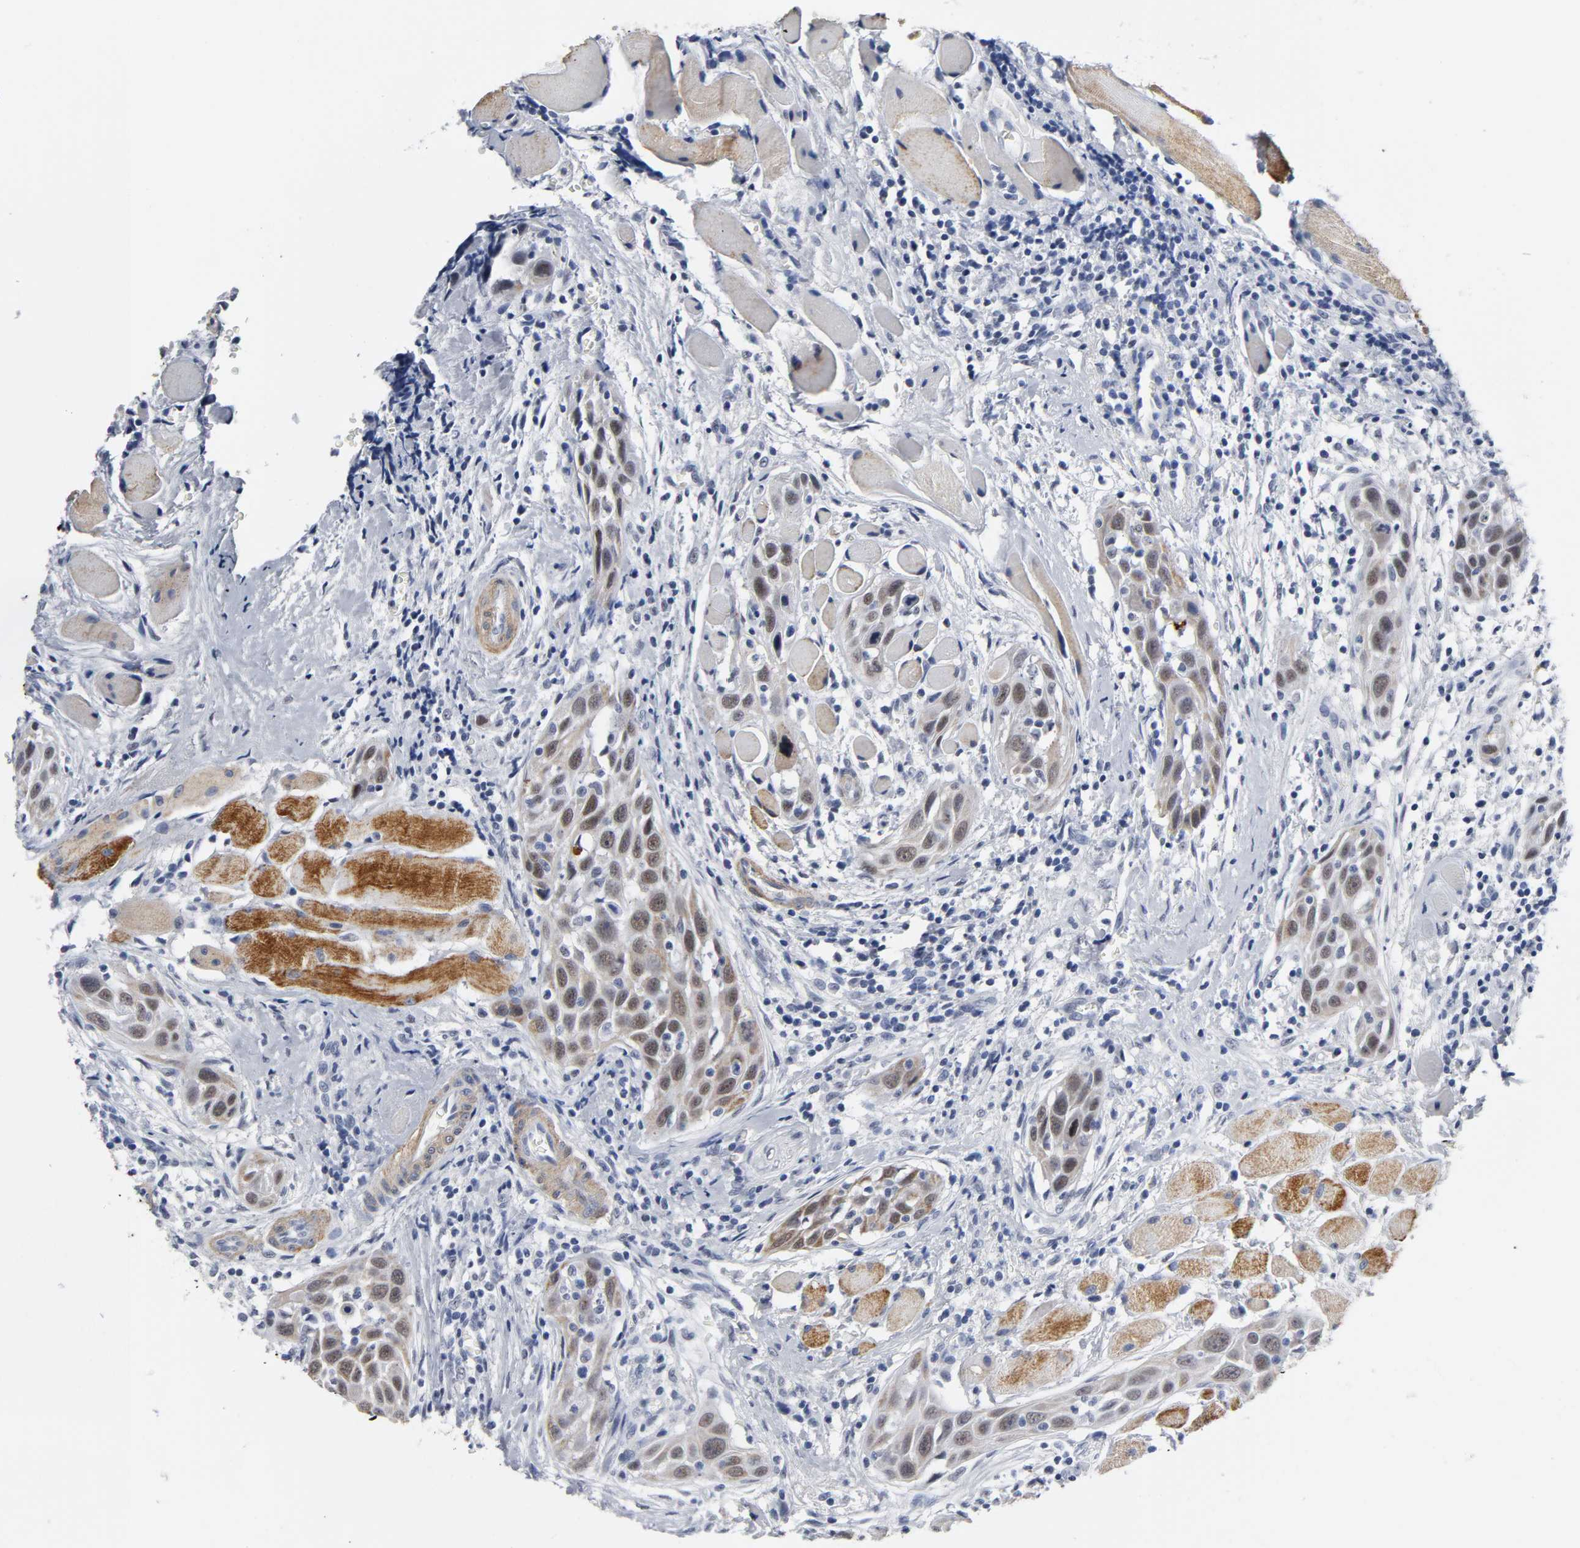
{"staining": {"intensity": "moderate", "quantity": ">75%", "location": "nuclear"}, "tissue": "head and neck cancer", "cell_type": "Tumor cells", "image_type": "cancer", "snomed": [{"axis": "morphology", "description": "Squamous cell carcinoma, NOS"}, {"axis": "topography", "description": "Oral tissue"}, {"axis": "topography", "description": "Head-Neck"}], "caption": "A brown stain labels moderate nuclear positivity of a protein in head and neck squamous cell carcinoma tumor cells. Ihc stains the protein of interest in brown and the nuclei are stained blue.", "gene": "GRHL2", "patient": {"sex": "female", "age": 50}}